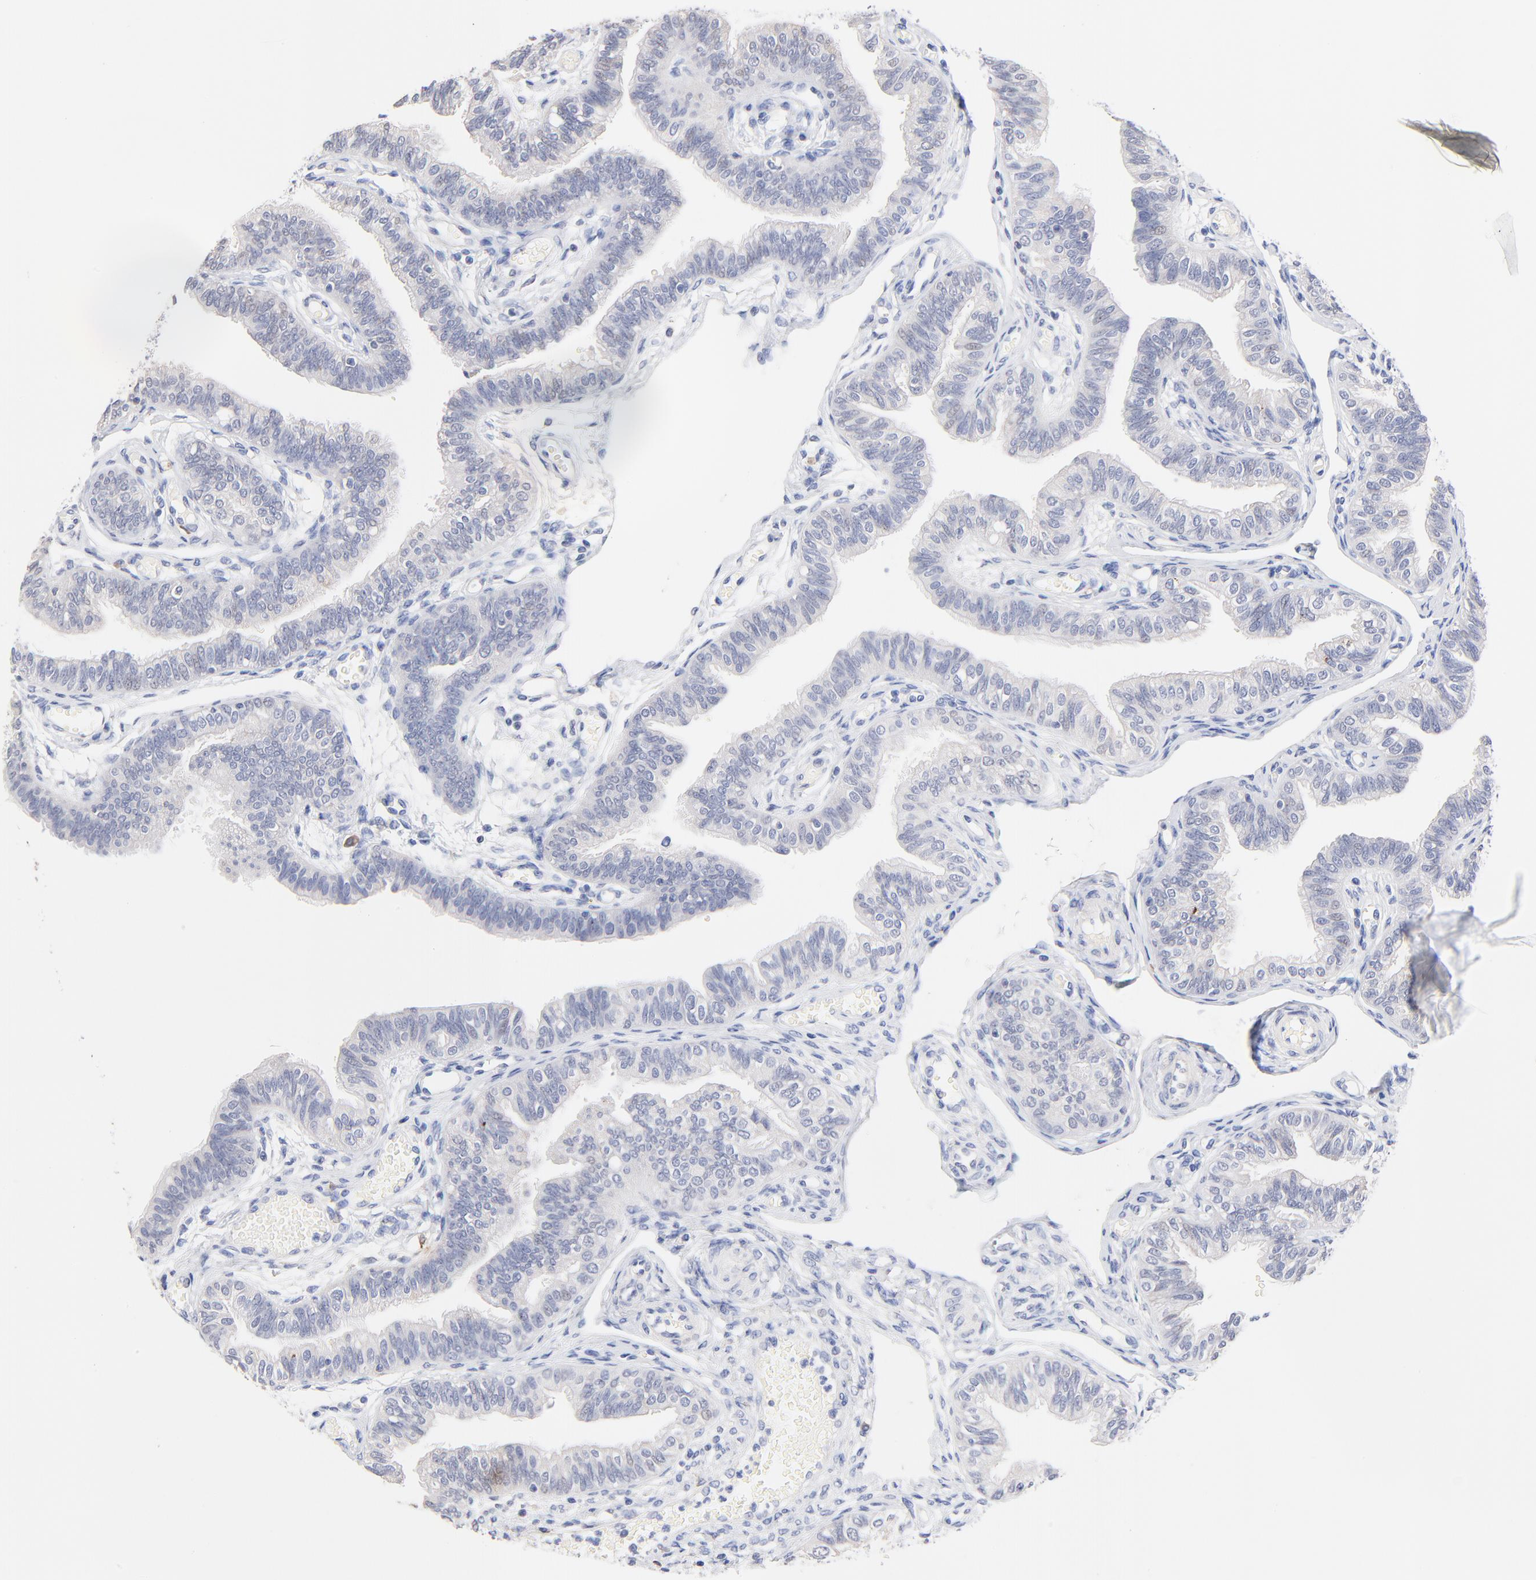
{"staining": {"intensity": "negative", "quantity": "none", "location": "none"}, "tissue": "fallopian tube", "cell_type": "Glandular cells", "image_type": "normal", "snomed": [{"axis": "morphology", "description": "Normal tissue, NOS"}, {"axis": "morphology", "description": "Dermoid, NOS"}, {"axis": "topography", "description": "Fallopian tube"}], "caption": "Immunohistochemistry (IHC) of unremarkable human fallopian tube shows no expression in glandular cells.", "gene": "TWNK", "patient": {"sex": "female", "age": 33}}